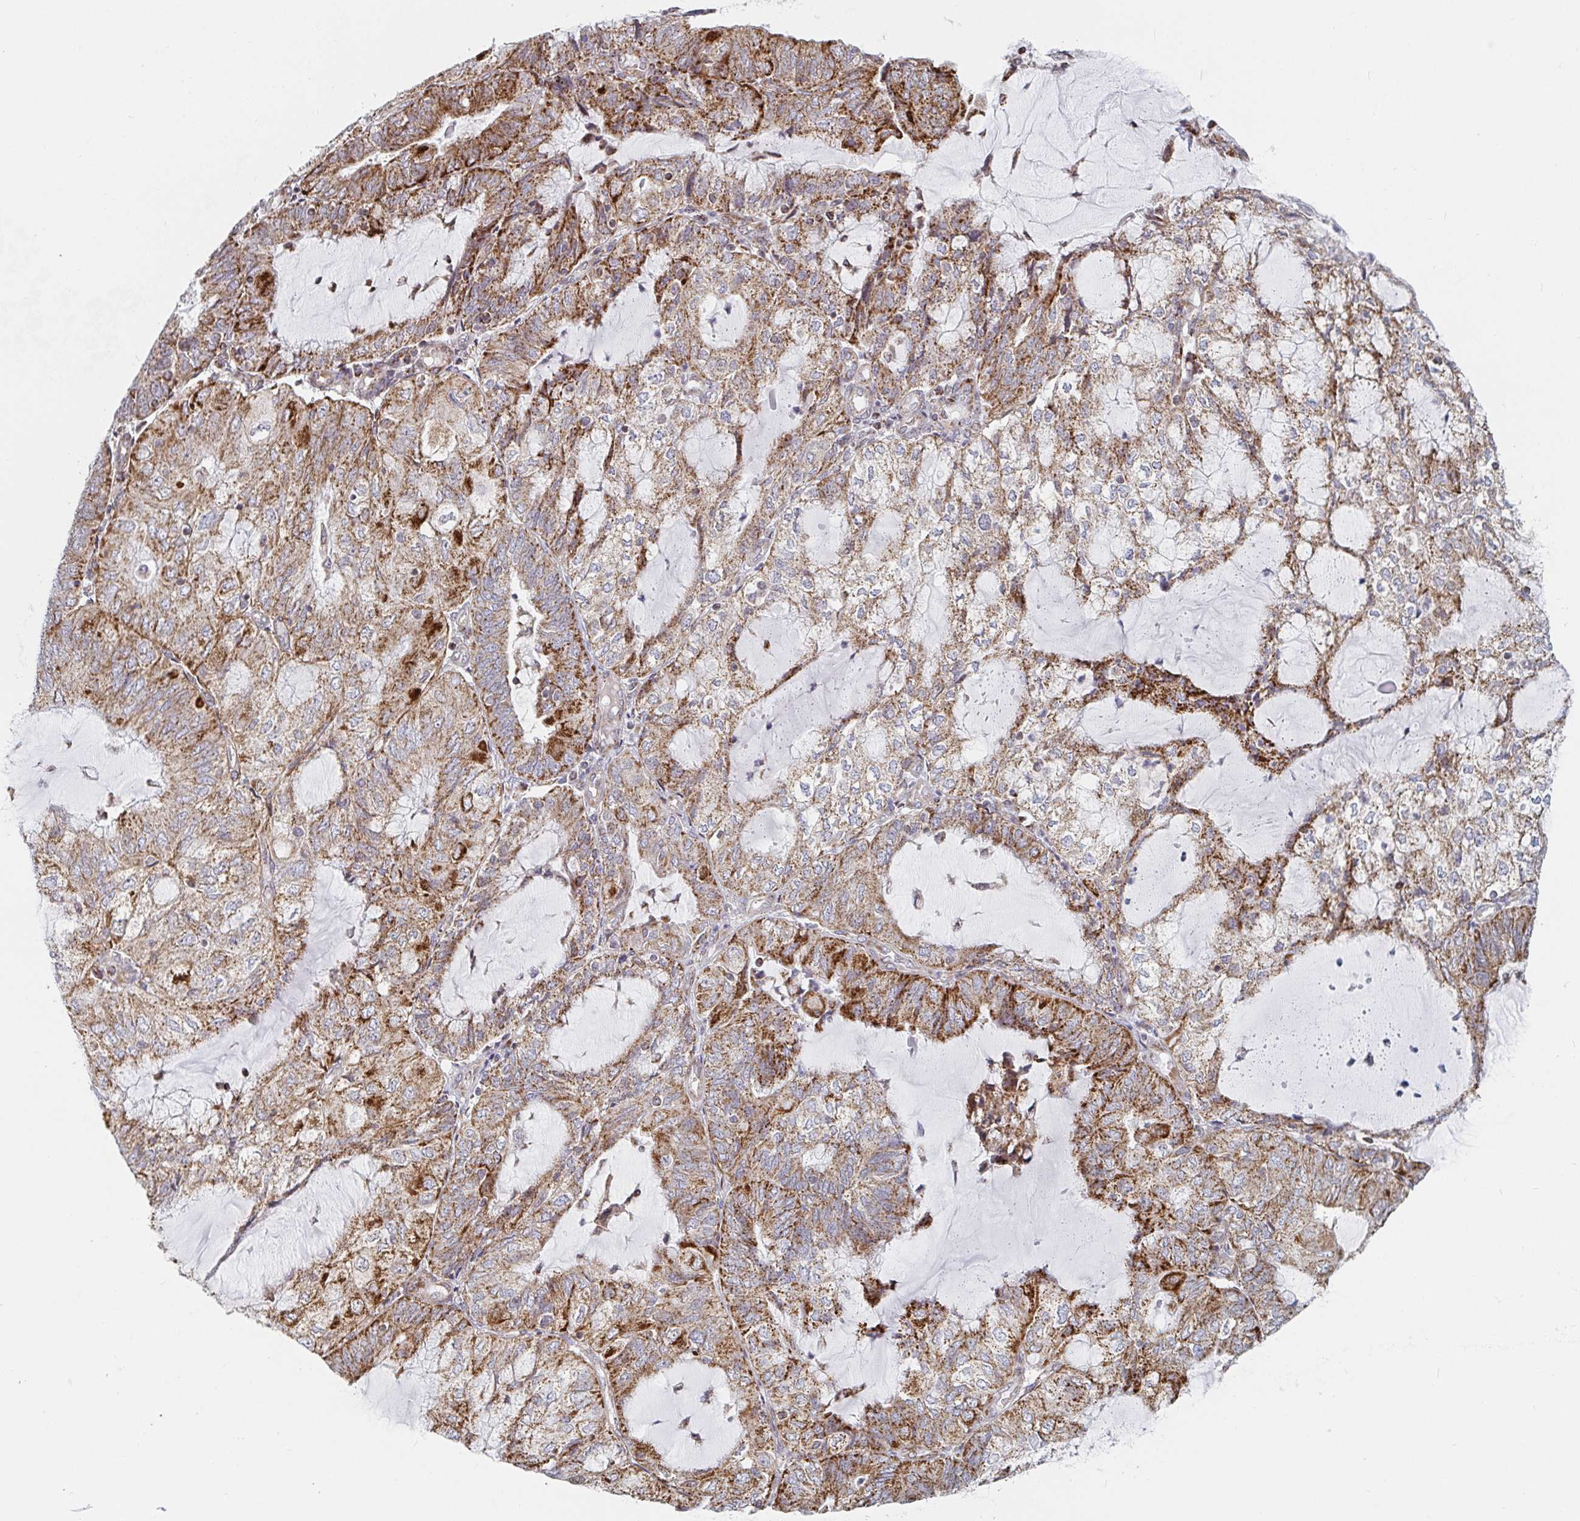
{"staining": {"intensity": "moderate", "quantity": ">75%", "location": "cytoplasmic/membranous"}, "tissue": "endometrial cancer", "cell_type": "Tumor cells", "image_type": "cancer", "snomed": [{"axis": "morphology", "description": "Adenocarcinoma, NOS"}, {"axis": "topography", "description": "Endometrium"}], "caption": "This is an image of IHC staining of endometrial cancer (adenocarcinoma), which shows moderate expression in the cytoplasmic/membranous of tumor cells.", "gene": "STARD8", "patient": {"sex": "female", "age": 81}}